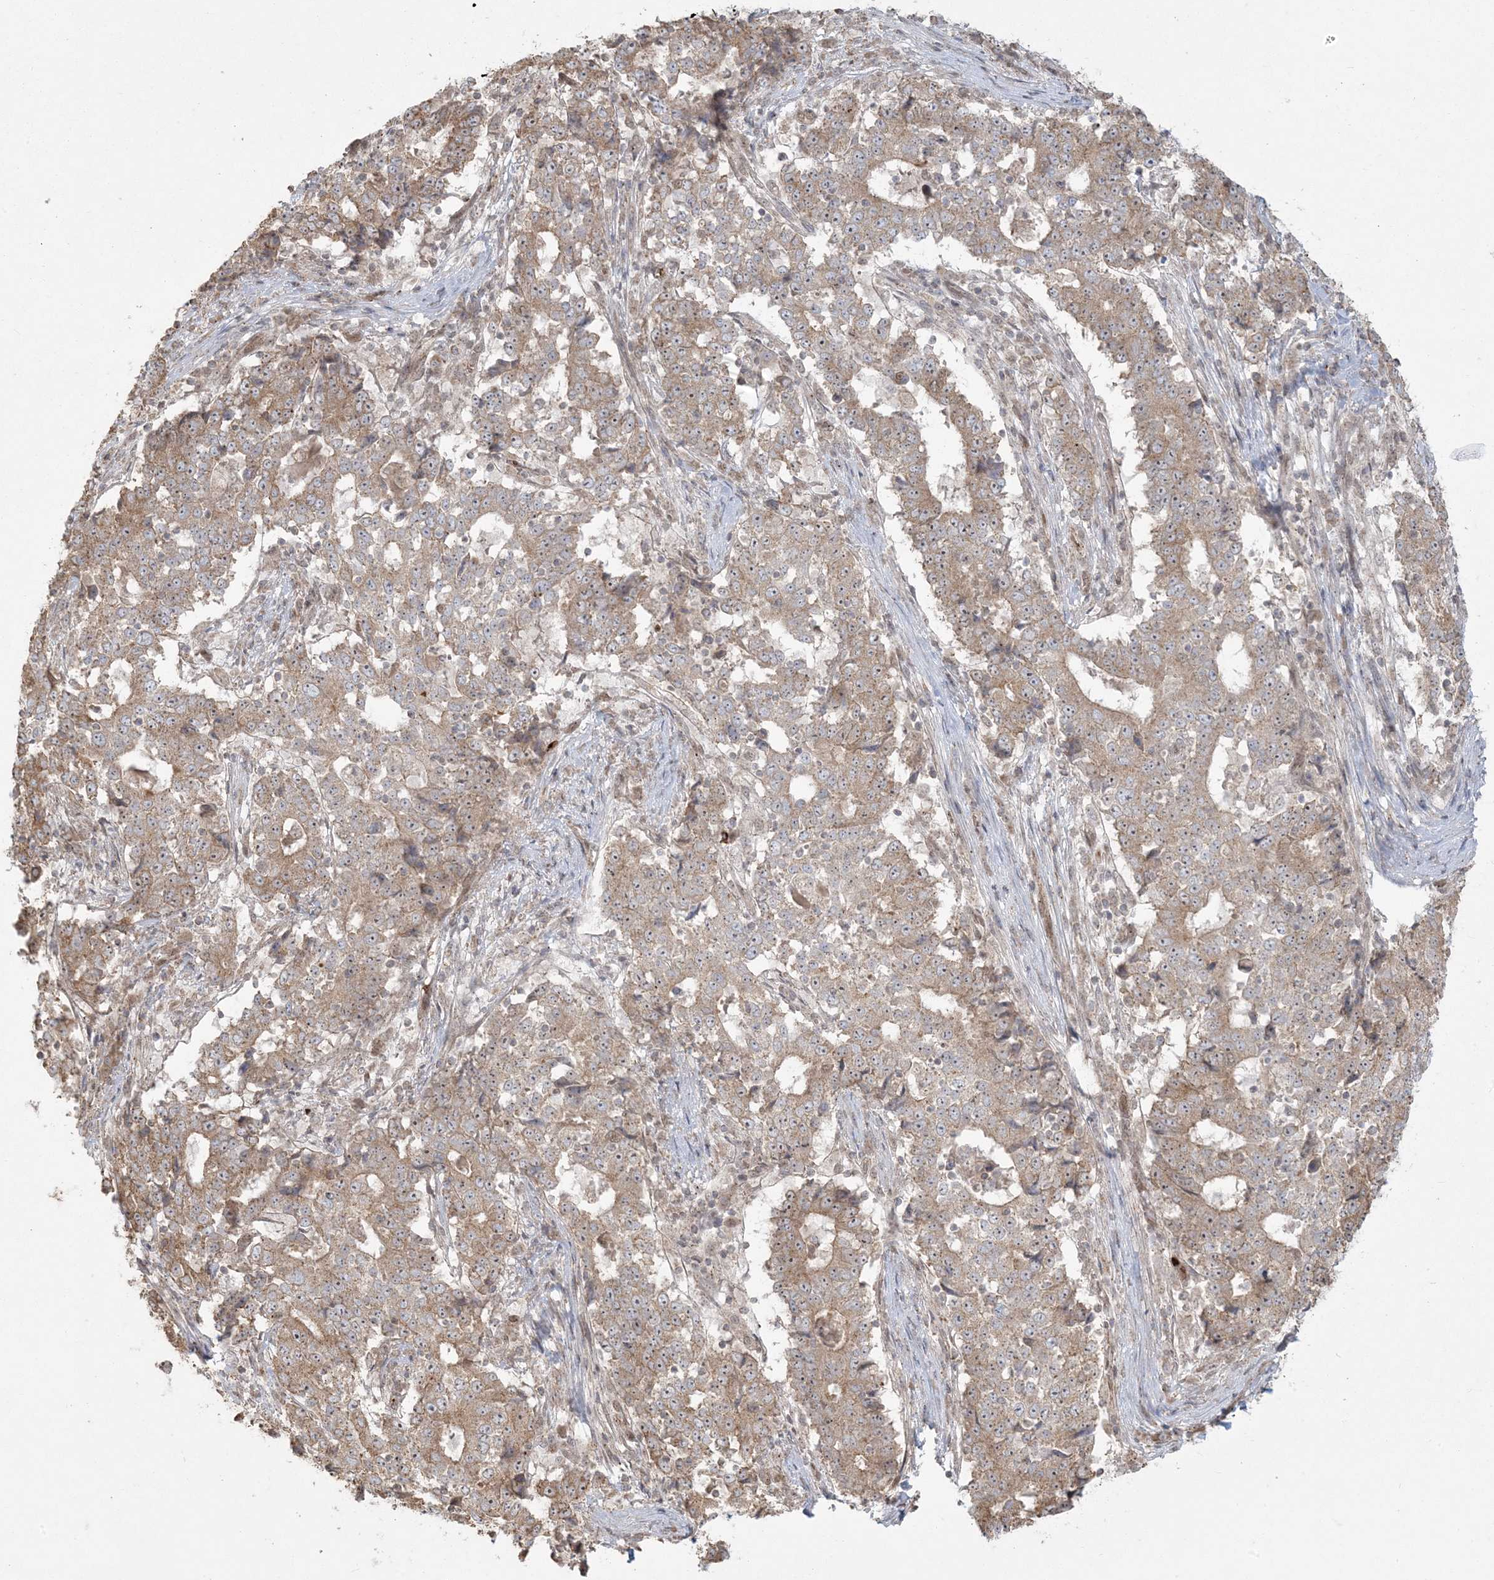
{"staining": {"intensity": "weak", "quantity": ">75%", "location": "cytoplasmic/membranous"}, "tissue": "stomach cancer", "cell_type": "Tumor cells", "image_type": "cancer", "snomed": [{"axis": "morphology", "description": "Adenocarcinoma, NOS"}, {"axis": "topography", "description": "Stomach"}], "caption": "Stomach adenocarcinoma was stained to show a protein in brown. There is low levels of weak cytoplasmic/membranous positivity in about >75% of tumor cells.", "gene": "ABCF3", "patient": {"sex": "male", "age": 59}}